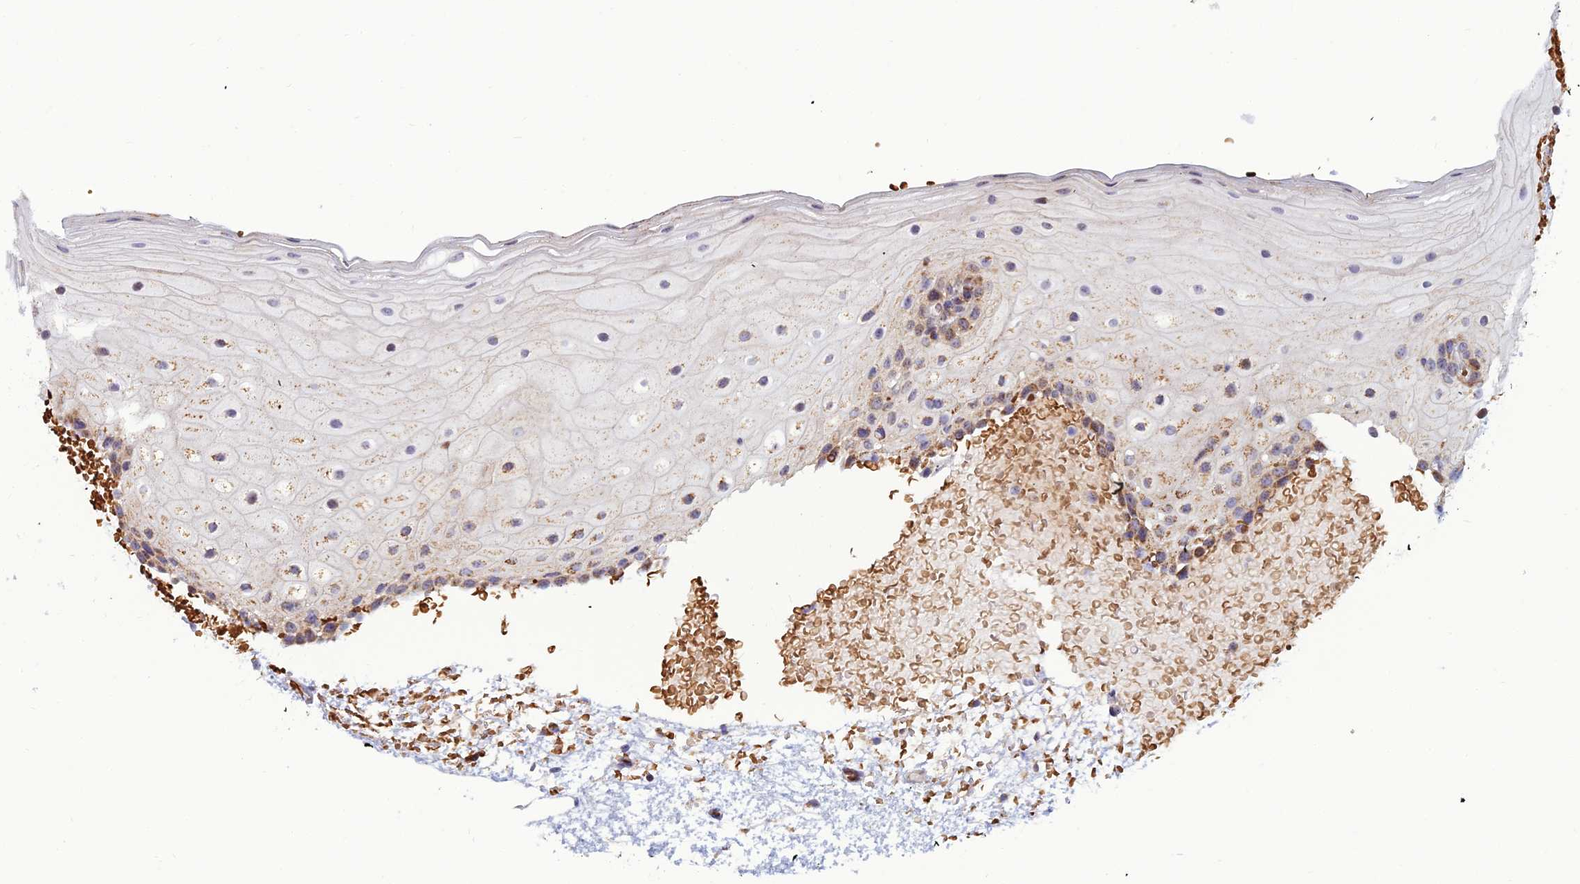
{"staining": {"intensity": "moderate", "quantity": ">75%", "location": "cytoplasmic/membranous"}, "tissue": "oral mucosa", "cell_type": "Squamous epithelial cells", "image_type": "normal", "snomed": [{"axis": "morphology", "description": "Normal tissue, NOS"}, {"axis": "topography", "description": "Oral tissue"}], "caption": "Immunohistochemistry (IHC) (DAB (3,3'-diaminobenzidine)) staining of unremarkable human oral mucosa displays moderate cytoplasmic/membranous protein expression in about >75% of squamous epithelial cells.", "gene": "SLC35F4", "patient": {"sex": "female", "age": 70}}